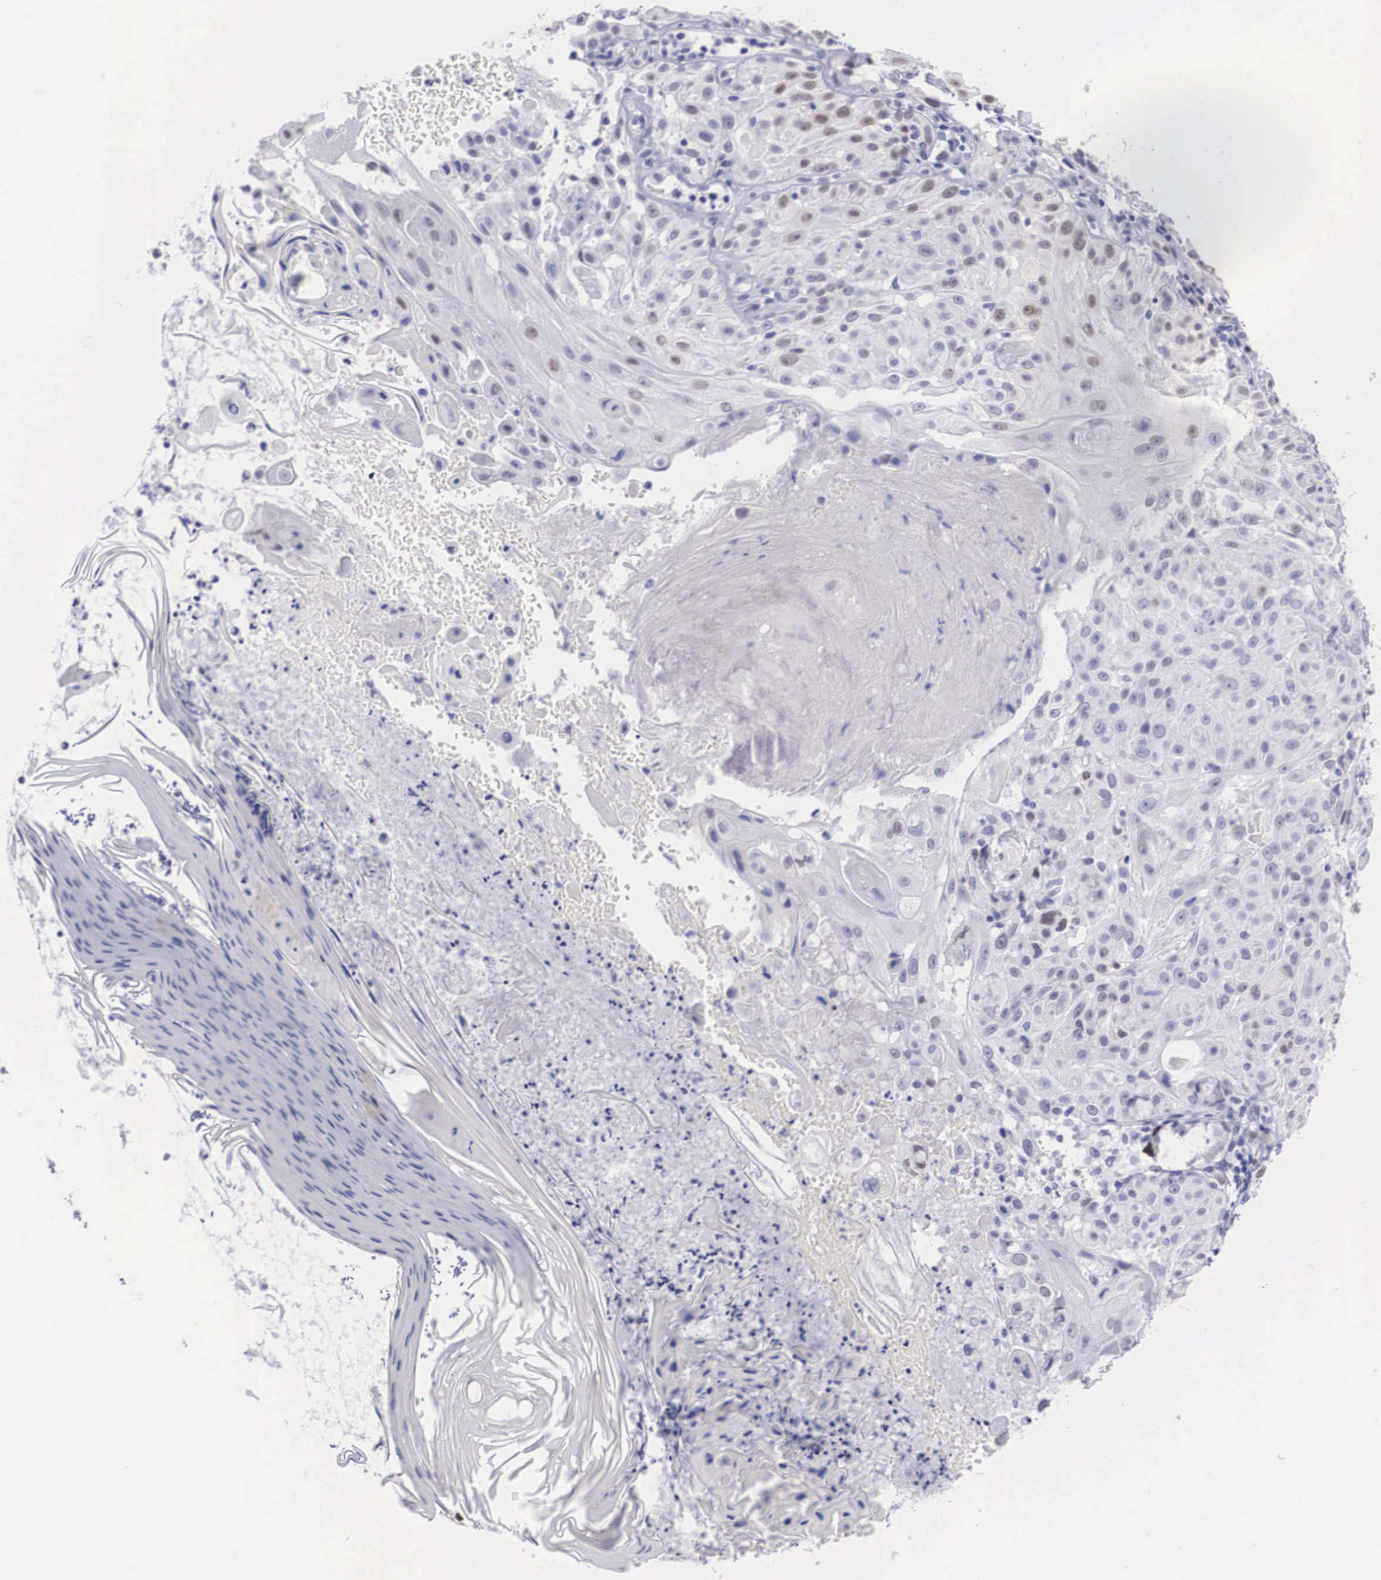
{"staining": {"intensity": "weak", "quantity": "<25%", "location": "nuclear"}, "tissue": "skin cancer", "cell_type": "Tumor cells", "image_type": "cancer", "snomed": [{"axis": "morphology", "description": "Squamous cell carcinoma, NOS"}, {"axis": "topography", "description": "Skin"}], "caption": "DAB (3,3'-diaminobenzidine) immunohistochemical staining of human skin cancer demonstrates no significant expression in tumor cells.", "gene": "HMGN5", "patient": {"sex": "female", "age": 89}}